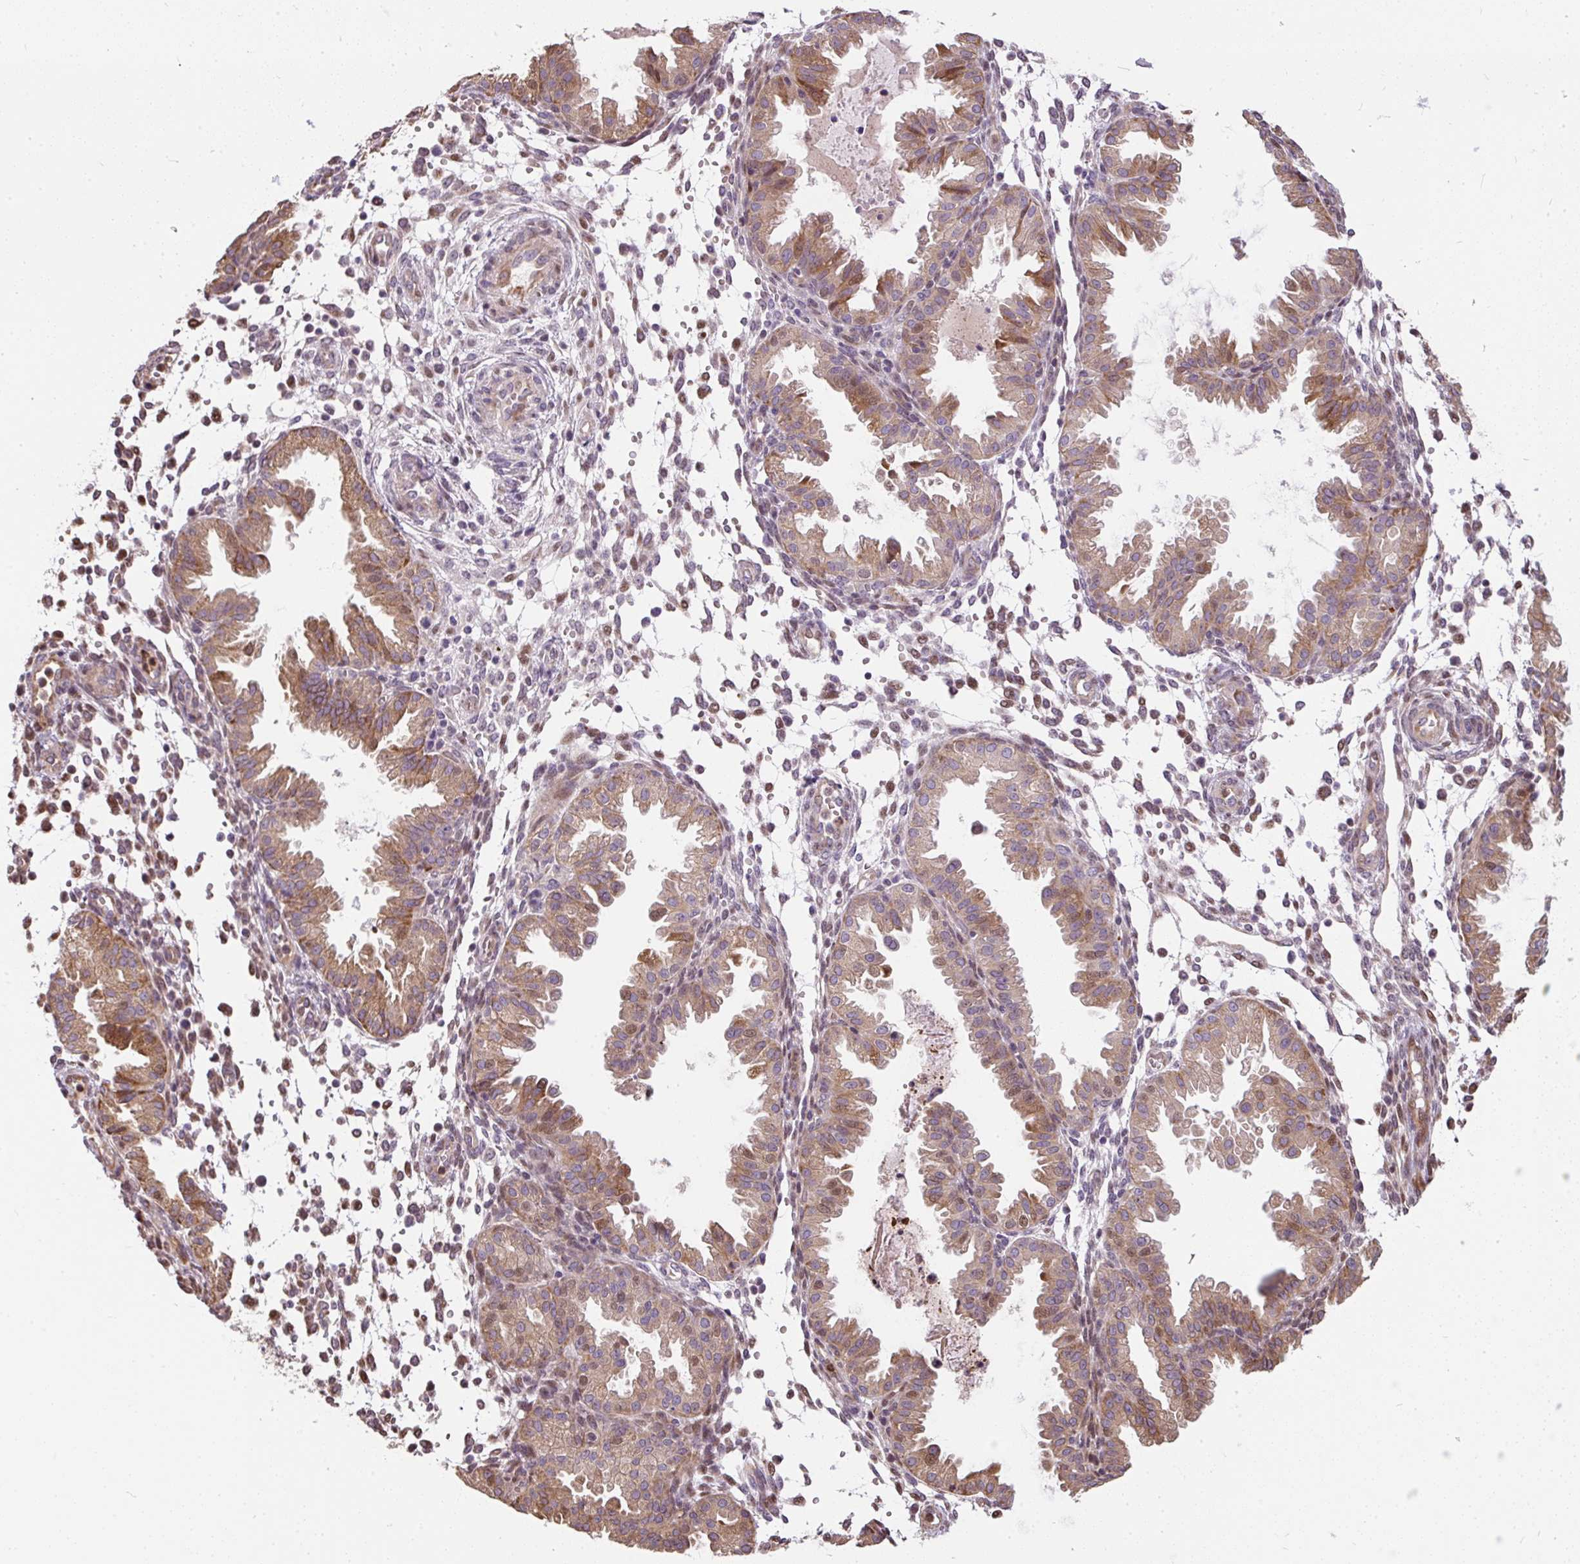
{"staining": {"intensity": "moderate", "quantity": "<25%", "location": "cytoplasmic/membranous,nuclear"}, "tissue": "endometrium", "cell_type": "Cells in endometrial stroma", "image_type": "normal", "snomed": [{"axis": "morphology", "description": "Normal tissue, NOS"}, {"axis": "topography", "description": "Endometrium"}], "caption": "Endometrium stained for a protein (brown) displays moderate cytoplasmic/membranous,nuclear positive positivity in approximately <25% of cells in endometrial stroma.", "gene": "PUS7L", "patient": {"sex": "female", "age": 33}}